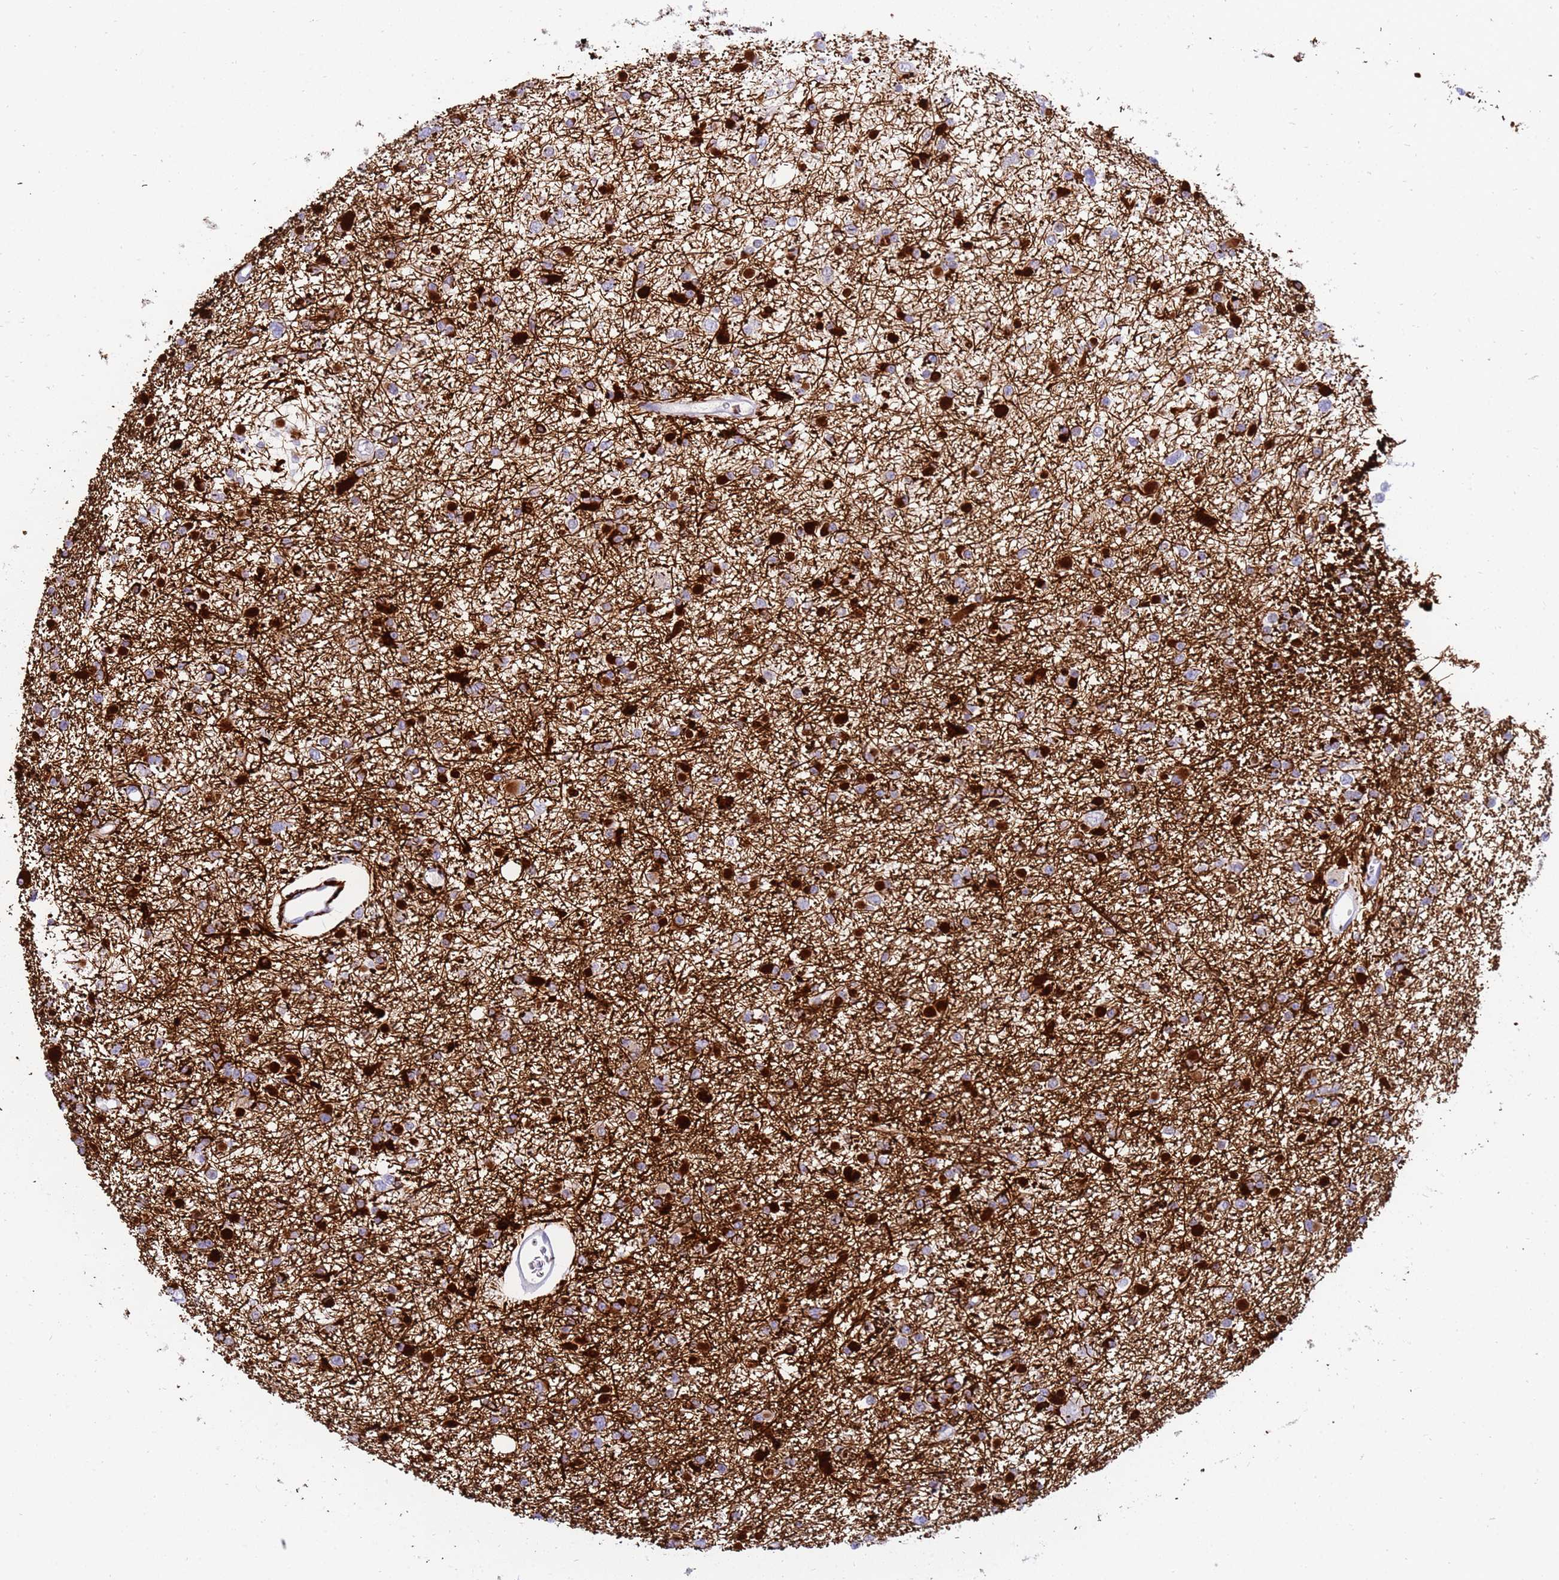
{"staining": {"intensity": "strong", "quantity": "<25%", "location": "cytoplasmic/membranous"}, "tissue": "glioma", "cell_type": "Tumor cells", "image_type": "cancer", "snomed": [{"axis": "morphology", "description": "Glioma, malignant, Low grade"}, {"axis": "topography", "description": "Brain"}], "caption": "This is a photomicrograph of immunohistochemistry (IHC) staining of glioma, which shows strong positivity in the cytoplasmic/membranous of tumor cells.", "gene": "STK25", "patient": {"sex": "female", "age": 22}}